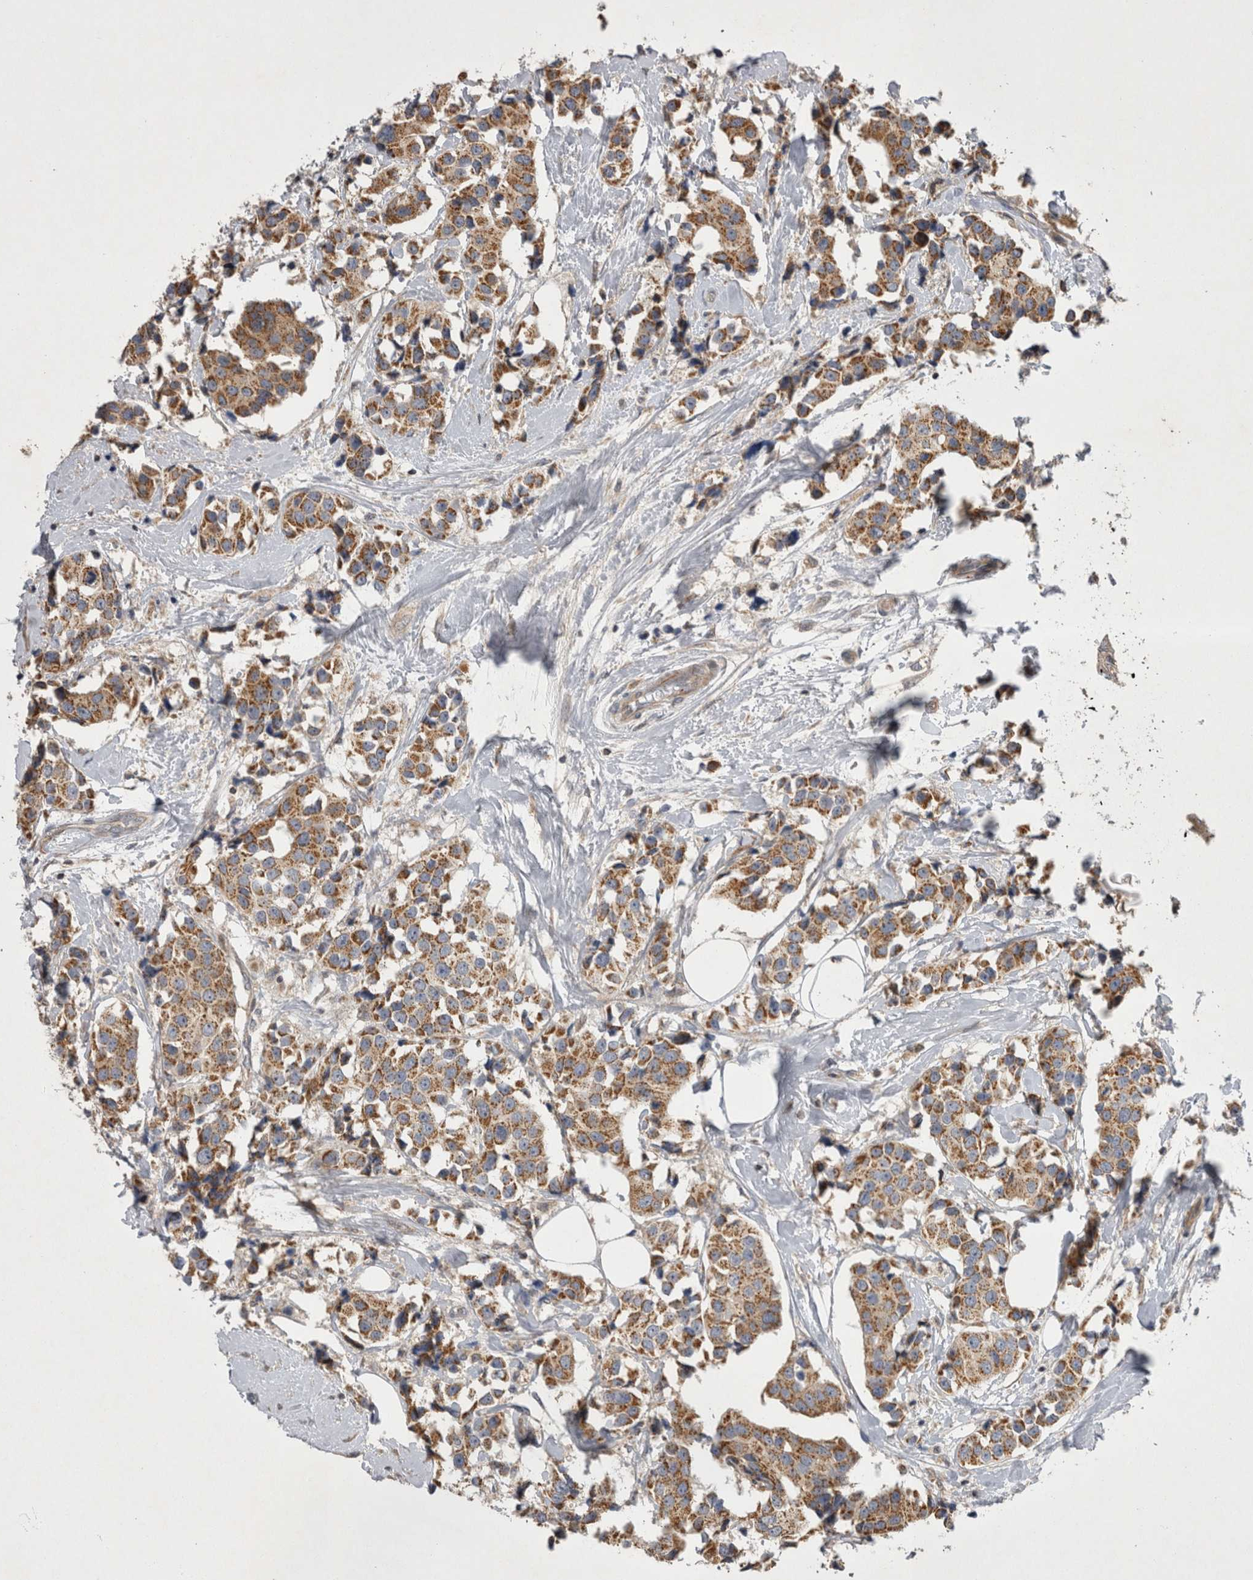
{"staining": {"intensity": "moderate", "quantity": ">75%", "location": "cytoplasmic/membranous"}, "tissue": "breast cancer", "cell_type": "Tumor cells", "image_type": "cancer", "snomed": [{"axis": "morphology", "description": "Normal tissue, NOS"}, {"axis": "morphology", "description": "Duct carcinoma"}, {"axis": "topography", "description": "Breast"}], "caption": "This photomicrograph exhibits IHC staining of human breast cancer, with medium moderate cytoplasmic/membranous staining in approximately >75% of tumor cells.", "gene": "TSPOAP1", "patient": {"sex": "female", "age": 39}}